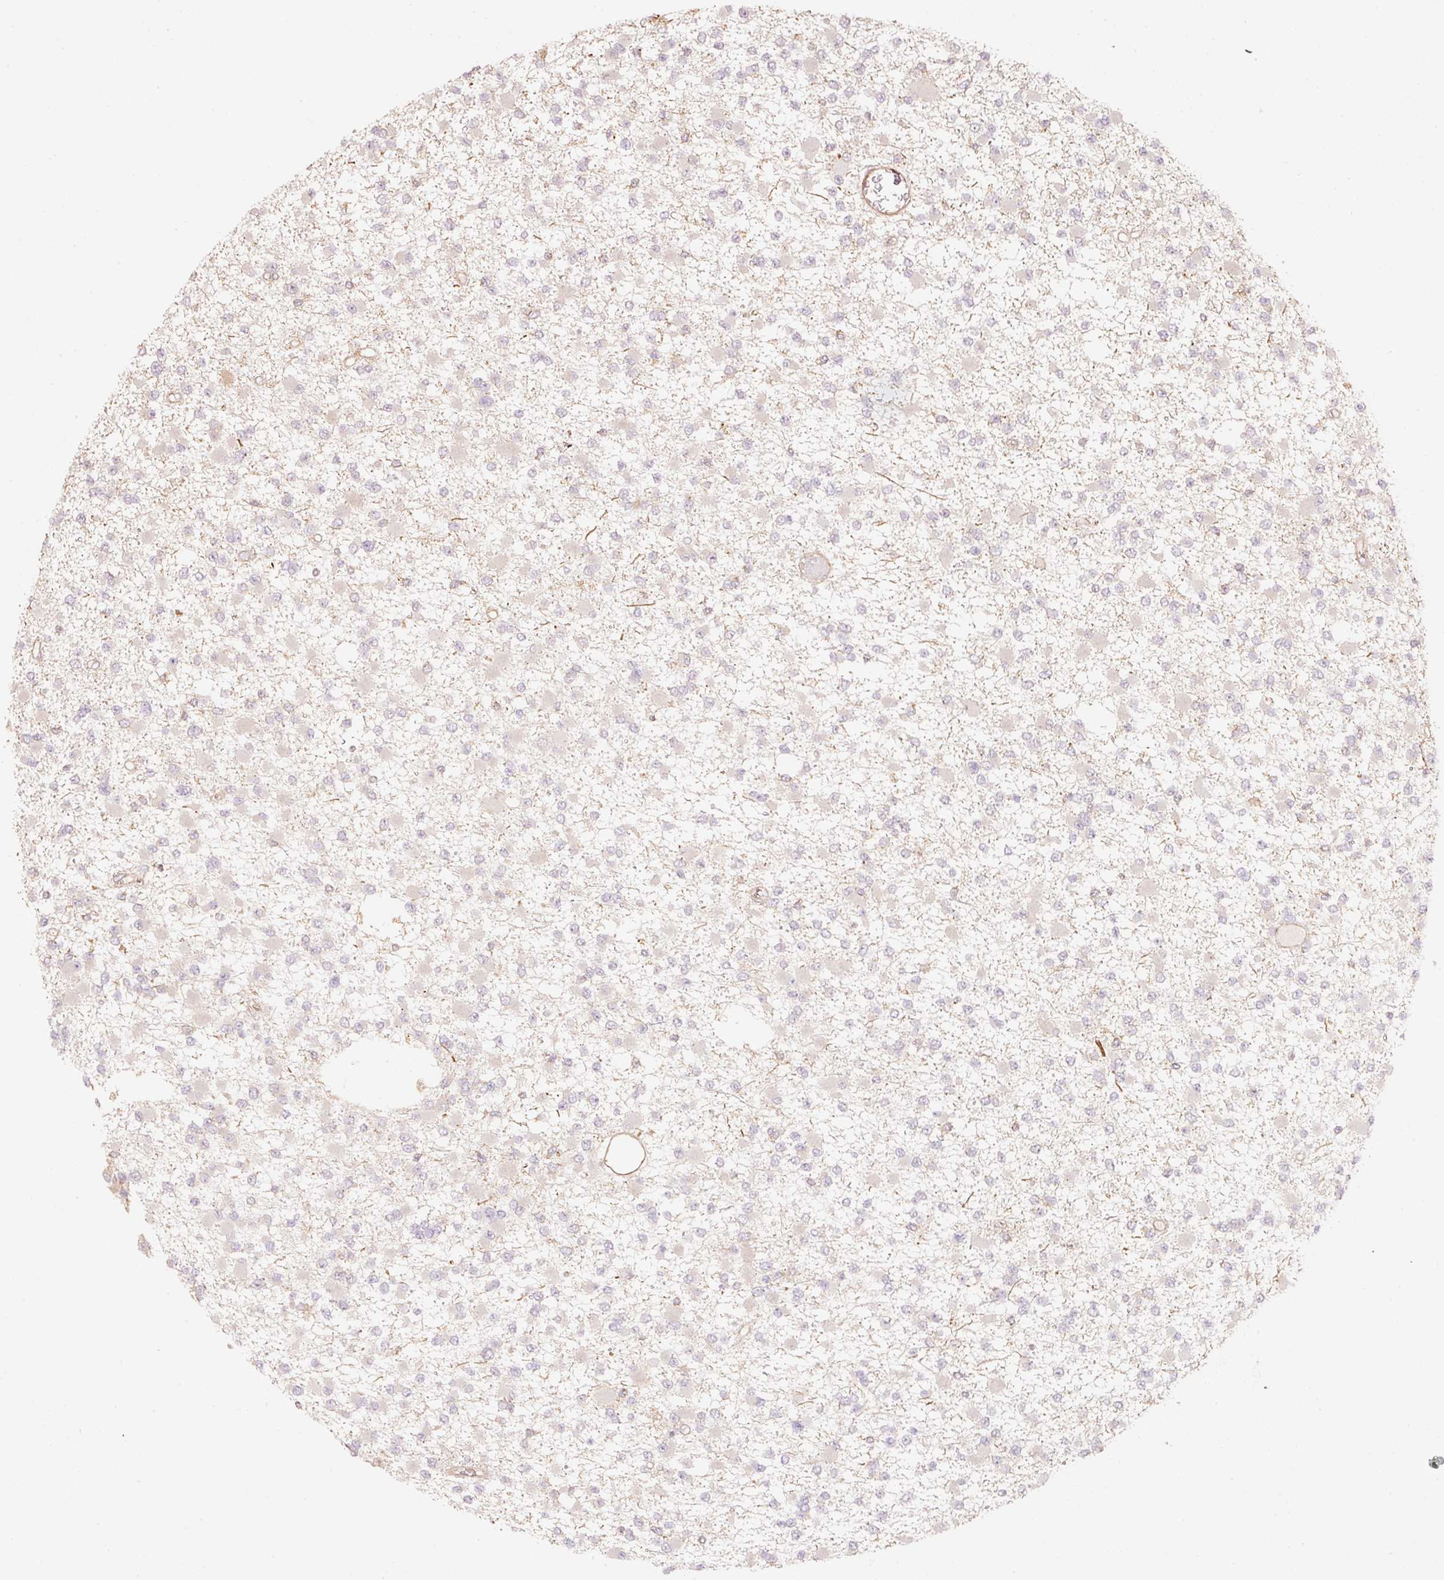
{"staining": {"intensity": "negative", "quantity": "none", "location": "none"}, "tissue": "glioma", "cell_type": "Tumor cells", "image_type": "cancer", "snomed": [{"axis": "morphology", "description": "Glioma, malignant, Low grade"}, {"axis": "topography", "description": "Brain"}], "caption": "Glioma was stained to show a protein in brown. There is no significant staining in tumor cells.", "gene": "CEP95", "patient": {"sex": "female", "age": 22}}